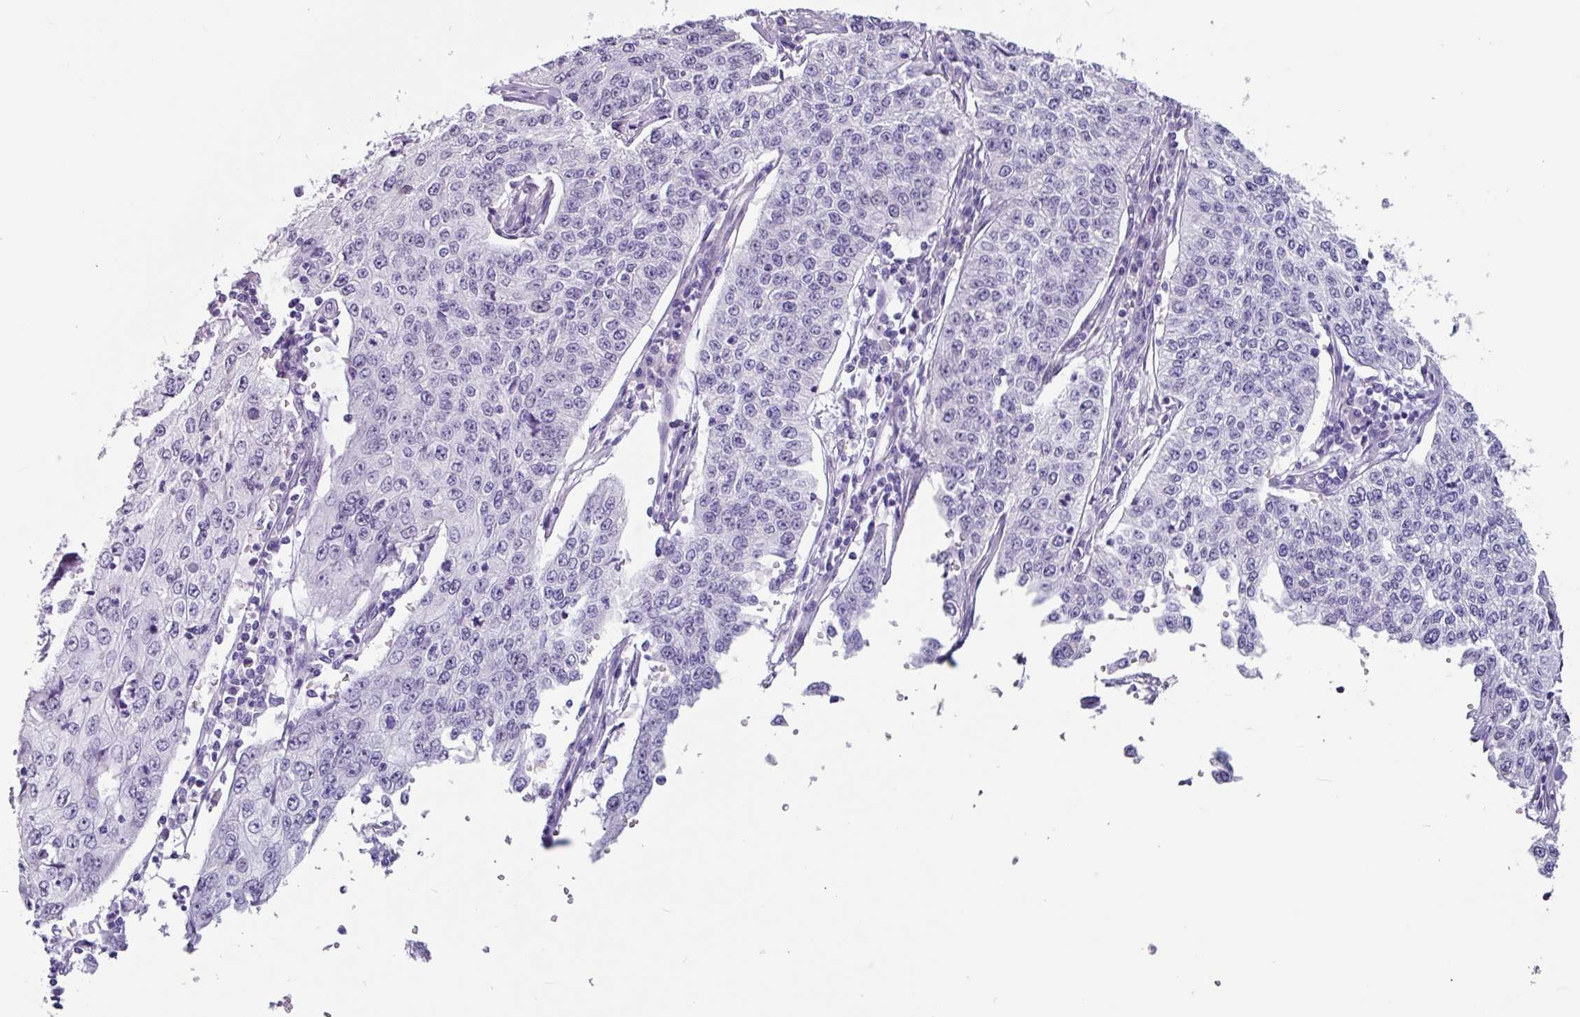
{"staining": {"intensity": "negative", "quantity": "none", "location": "none"}, "tissue": "cervical cancer", "cell_type": "Tumor cells", "image_type": "cancer", "snomed": [{"axis": "morphology", "description": "Squamous cell carcinoma, NOS"}, {"axis": "topography", "description": "Cervix"}], "caption": "IHC micrograph of neoplastic tissue: human cervical cancer (squamous cell carcinoma) stained with DAB displays no significant protein positivity in tumor cells.", "gene": "OTX1", "patient": {"sex": "female", "age": 35}}